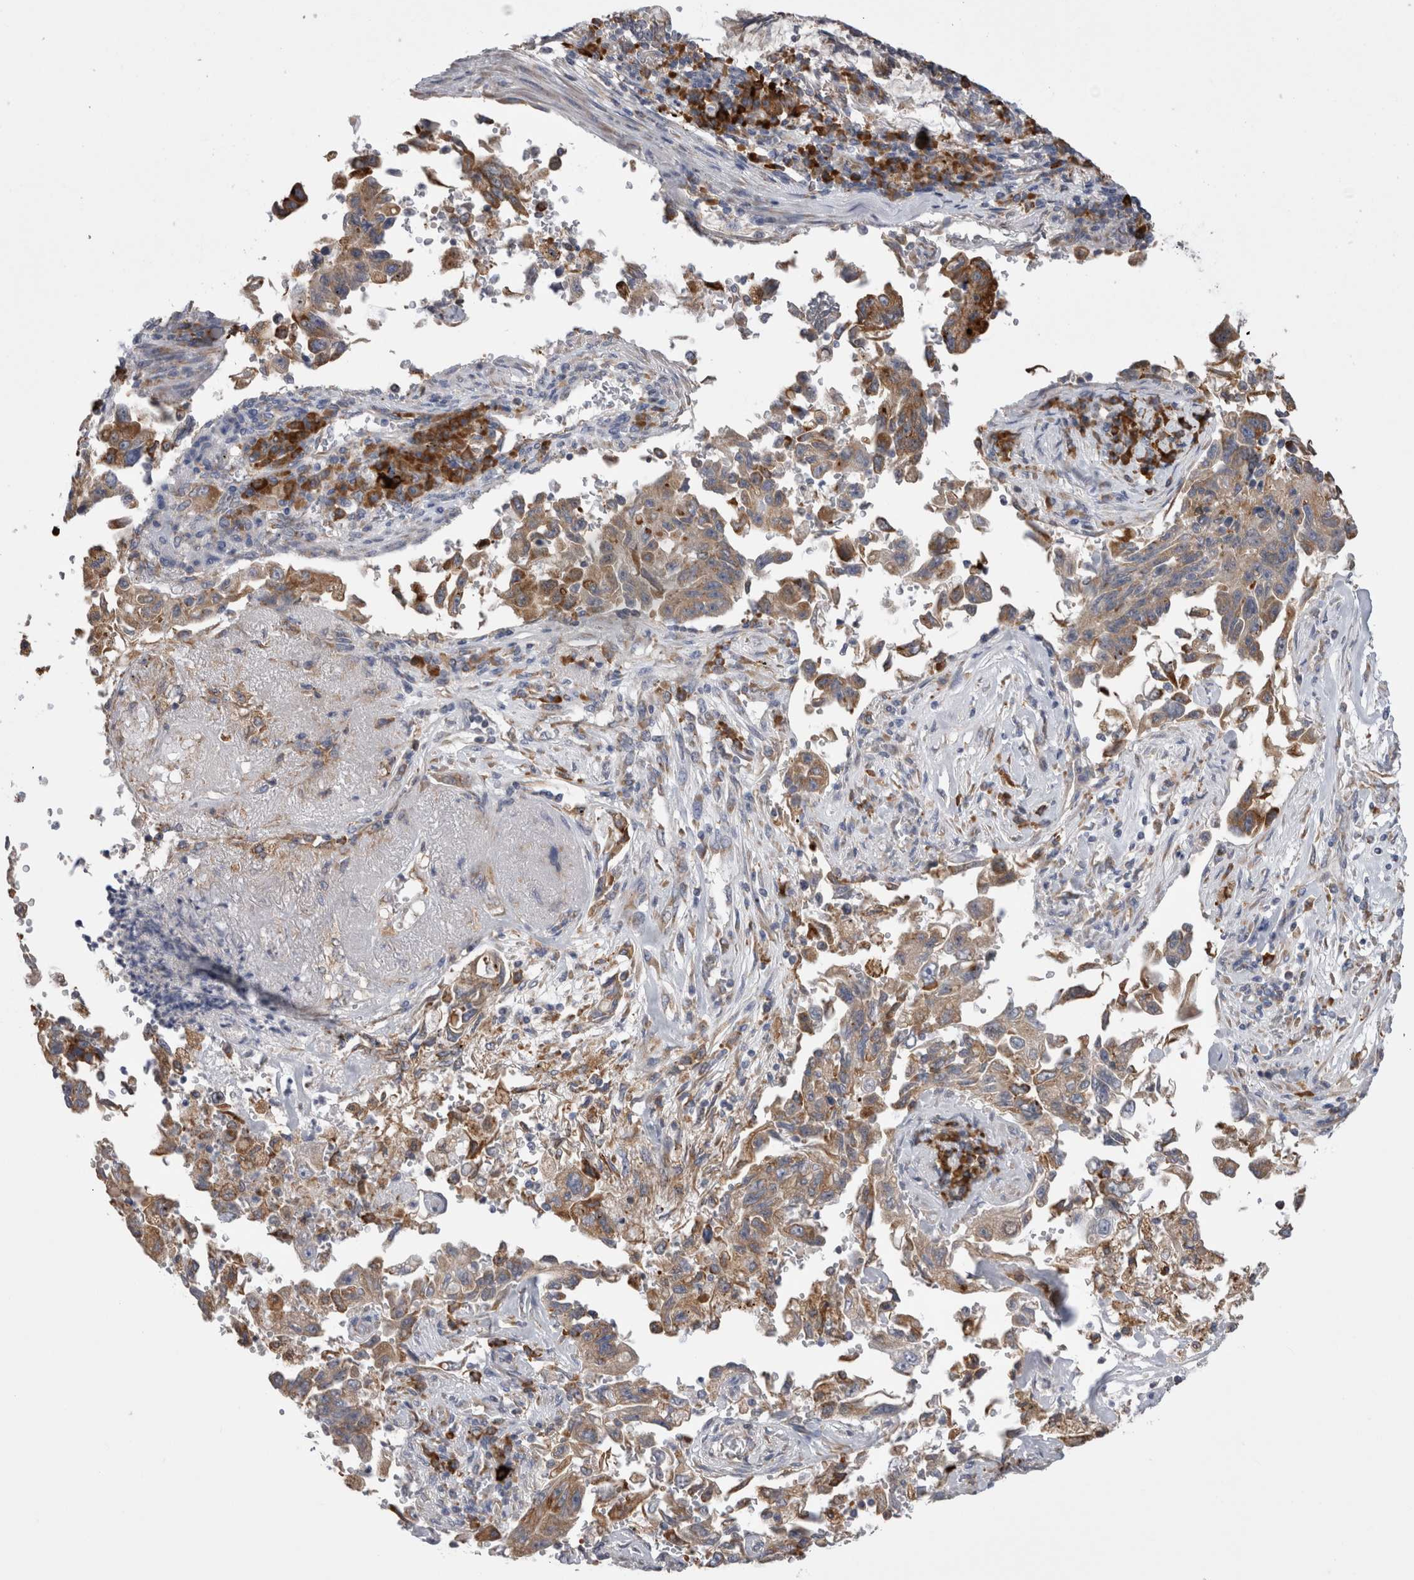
{"staining": {"intensity": "weak", "quantity": ">75%", "location": "cytoplasmic/membranous"}, "tissue": "lung cancer", "cell_type": "Tumor cells", "image_type": "cancer", "snomed": [{"axis": "morphology", "description": "Adenocarcinoma, NOS"}, {"axis": "topography", "description": "Lung"}], "caption": "Immunohistochemical staining of human adenocarcinoma (lung) displays low levels of weak cytoplasmic/membranous positivity in approximately >75% of tumor cells.", "gene": "ZNF341", "patient": {"sex": "female", "age": 51}}